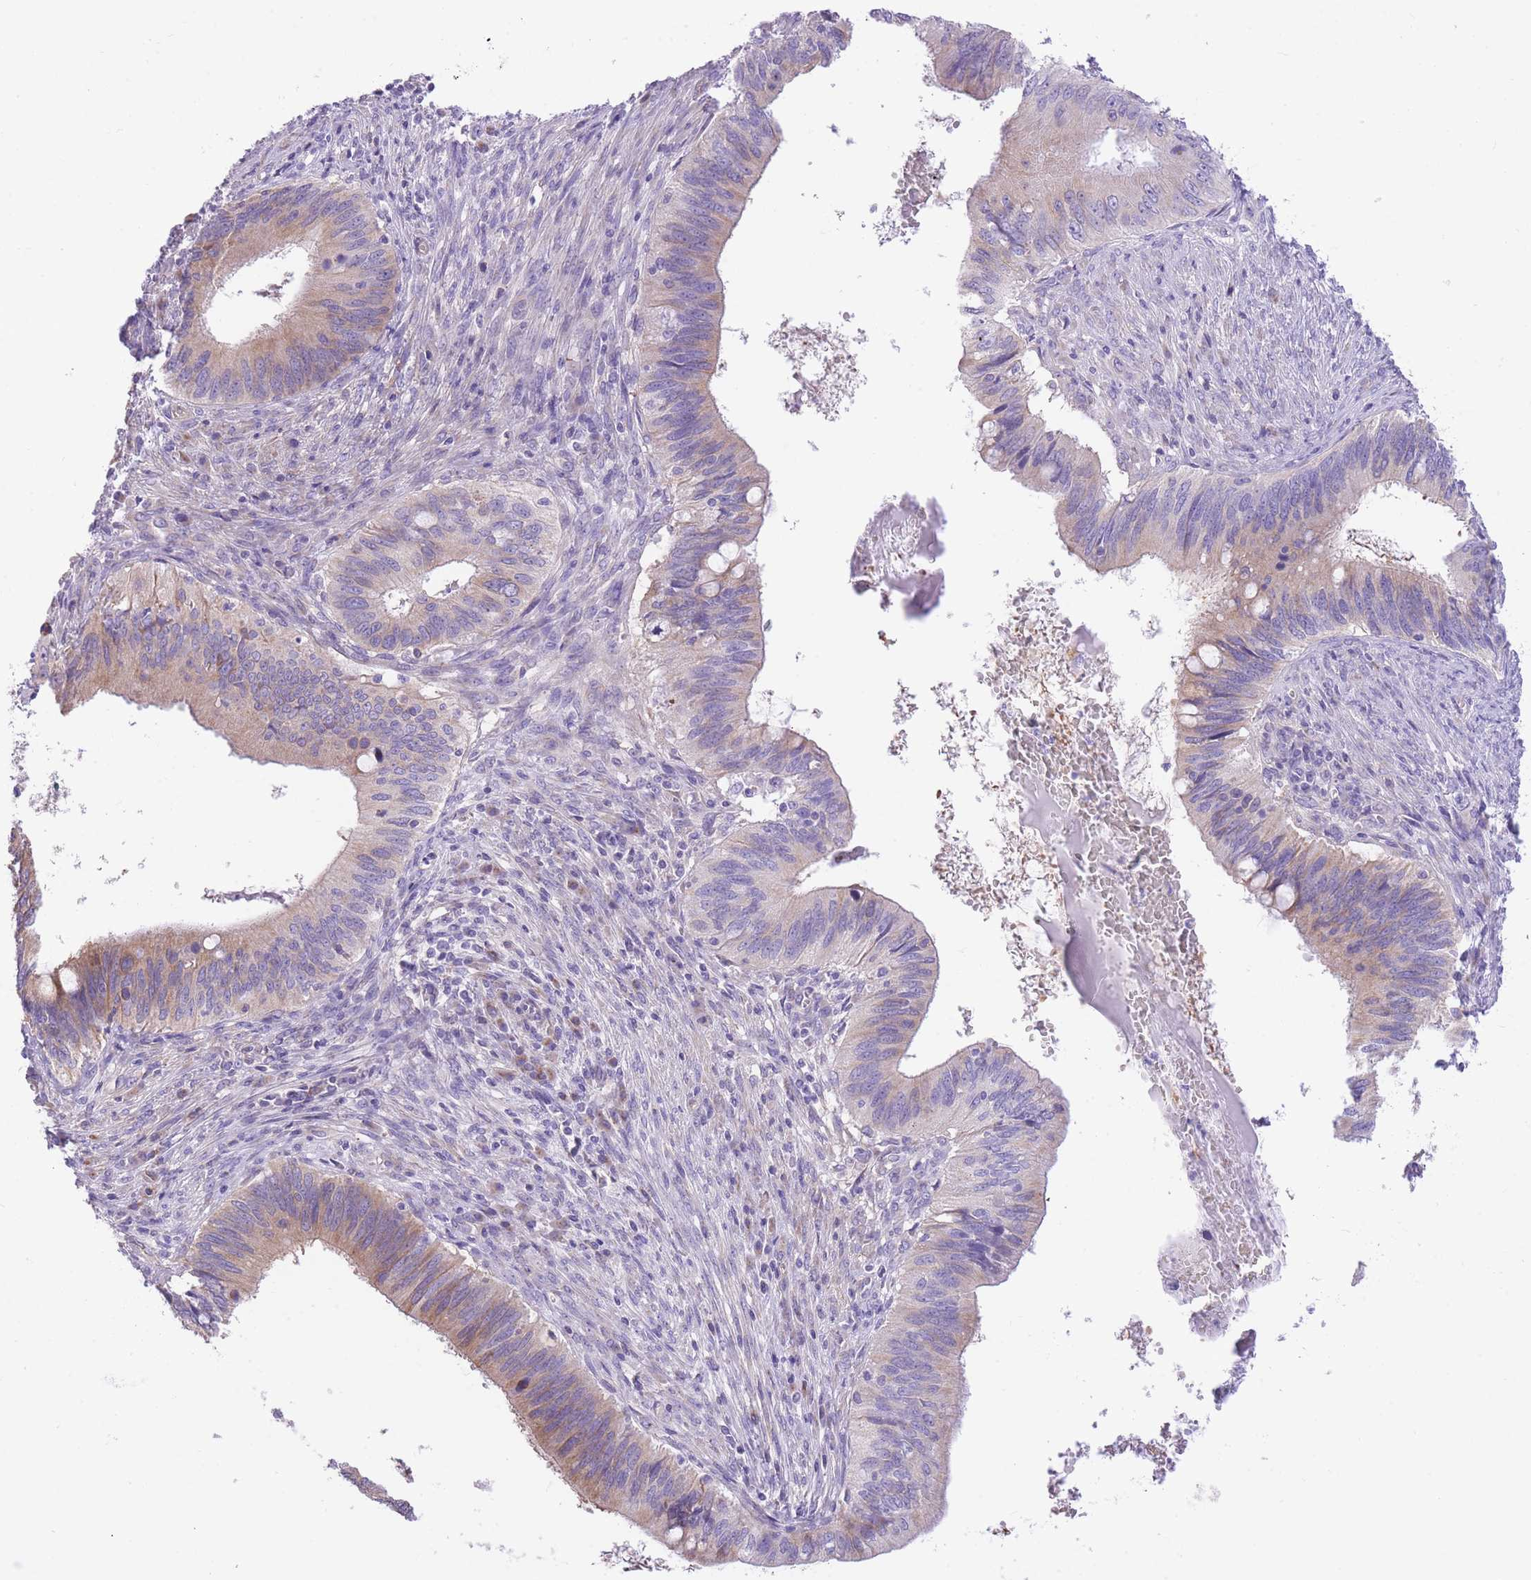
{"staining": {"intensity": "weak", "quantity": "25%-75%", "location": "cytoplasmic/membranous"}, "tissue": "cervical cancer", "cell_type": "Tumor cells", "image_type": "cancer", "snomed": [{"axis": "morphology", "description": "Adenocarcinoma, NOS"}, {"axis": "topography", "description": "Cervix"}], "caption": "Cervical adenocarcinoma stained with DAB (3,3'-diaminobenzidine) IHC displays low levels of weak cytoplasmic/membranous staining in about 25%-75% of tumor cells. The protein is shown in brown color, while the nuclei are stained blue.", "gene": "RHOU", "patient": {"sex": "female", "age": 42}}